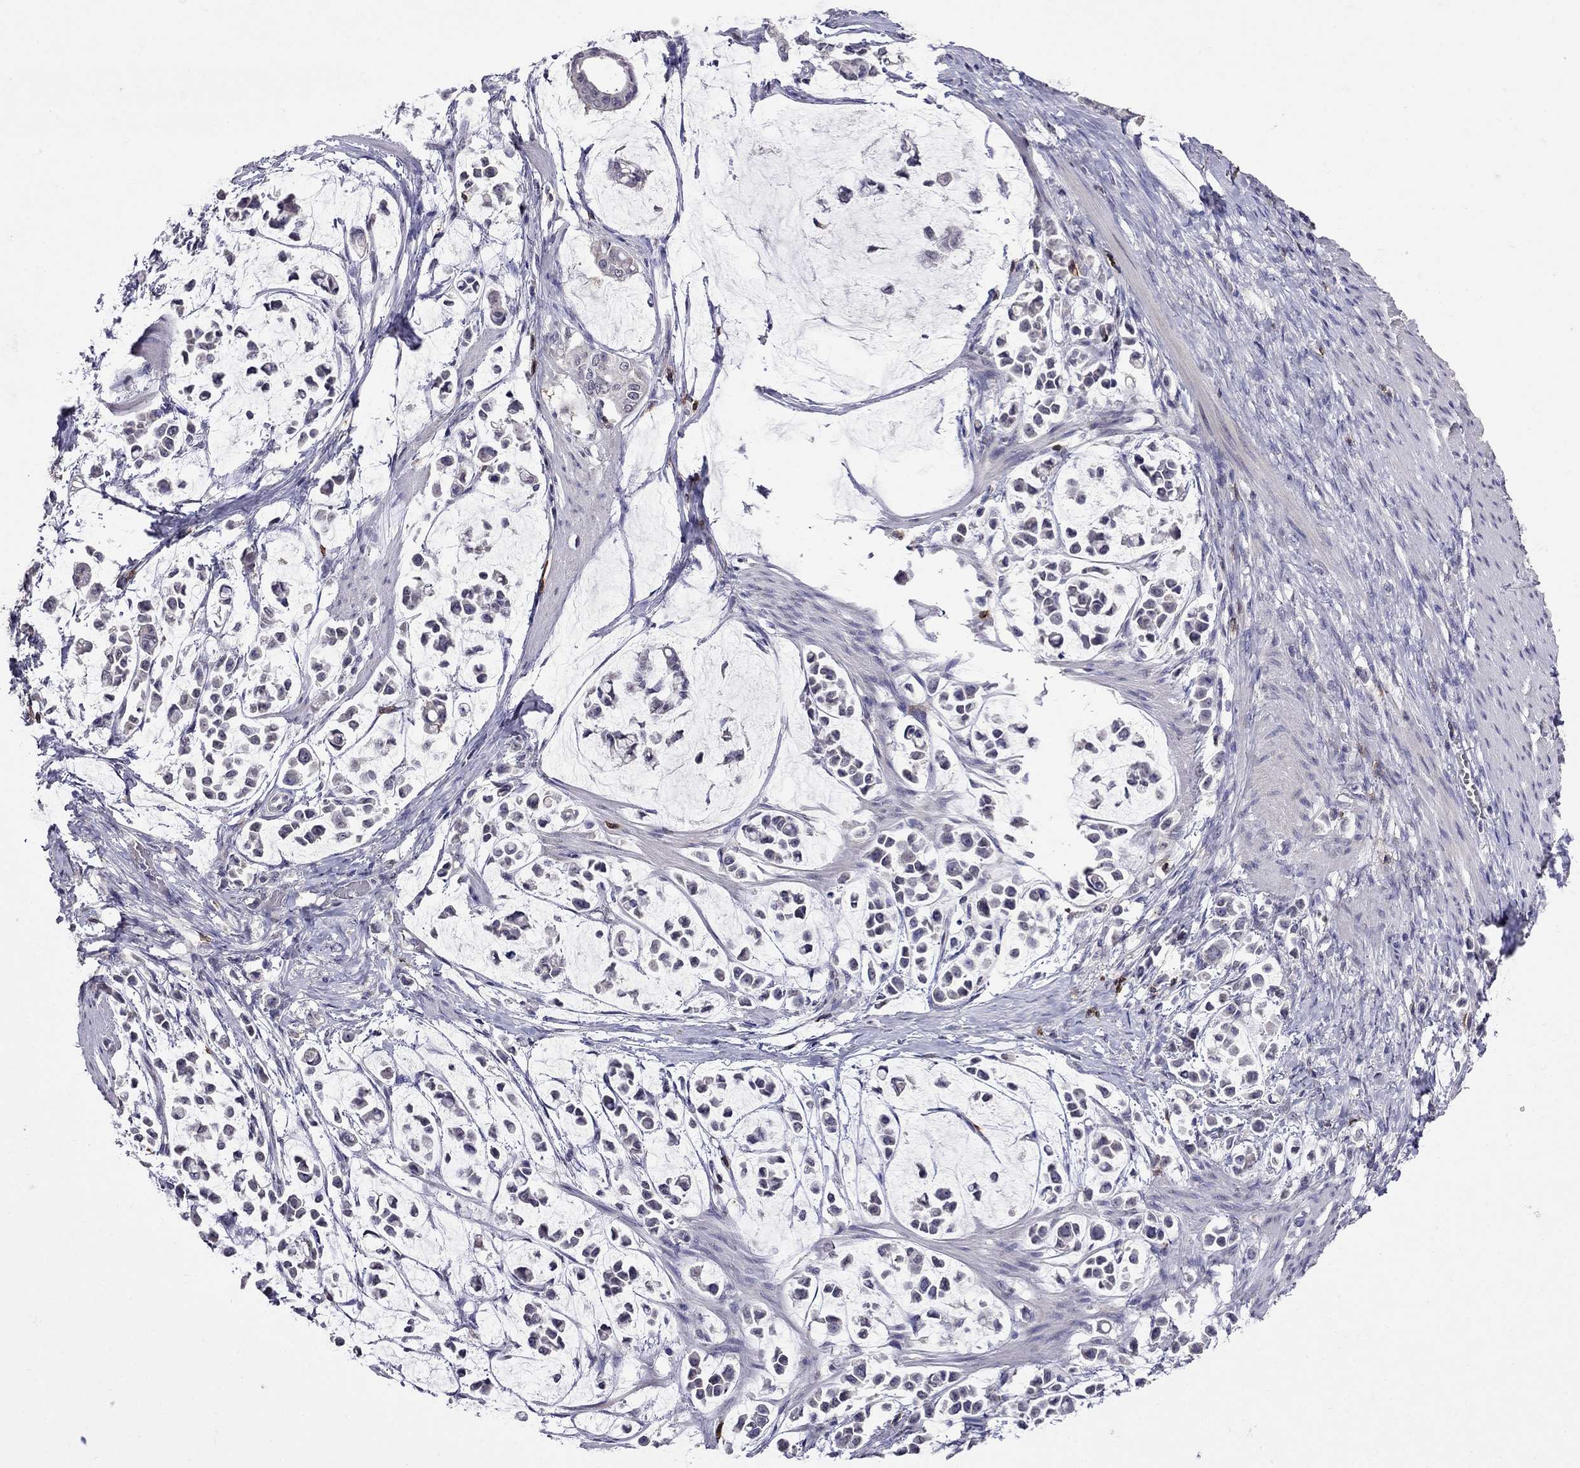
{"staining": {"intensity": "negative", "quantity": "none", "location": "none"}, "tissue": "stomach cancer", "cell_type": "Tumor cells", "image_type": "cancer", "snomed": [{"axis": "morphology", "description": "Adenocarcinoma, NOS"}, {"axis": "topography", "description": "Stomach"}], "caption": "This is a micrograph of immunohistochemistry (IHC) staining of stomach adenocarcinoma, which shows no expression in tumor cells.", "gene": "CD8B", "patient": {"sex": "male", "age": 82}}